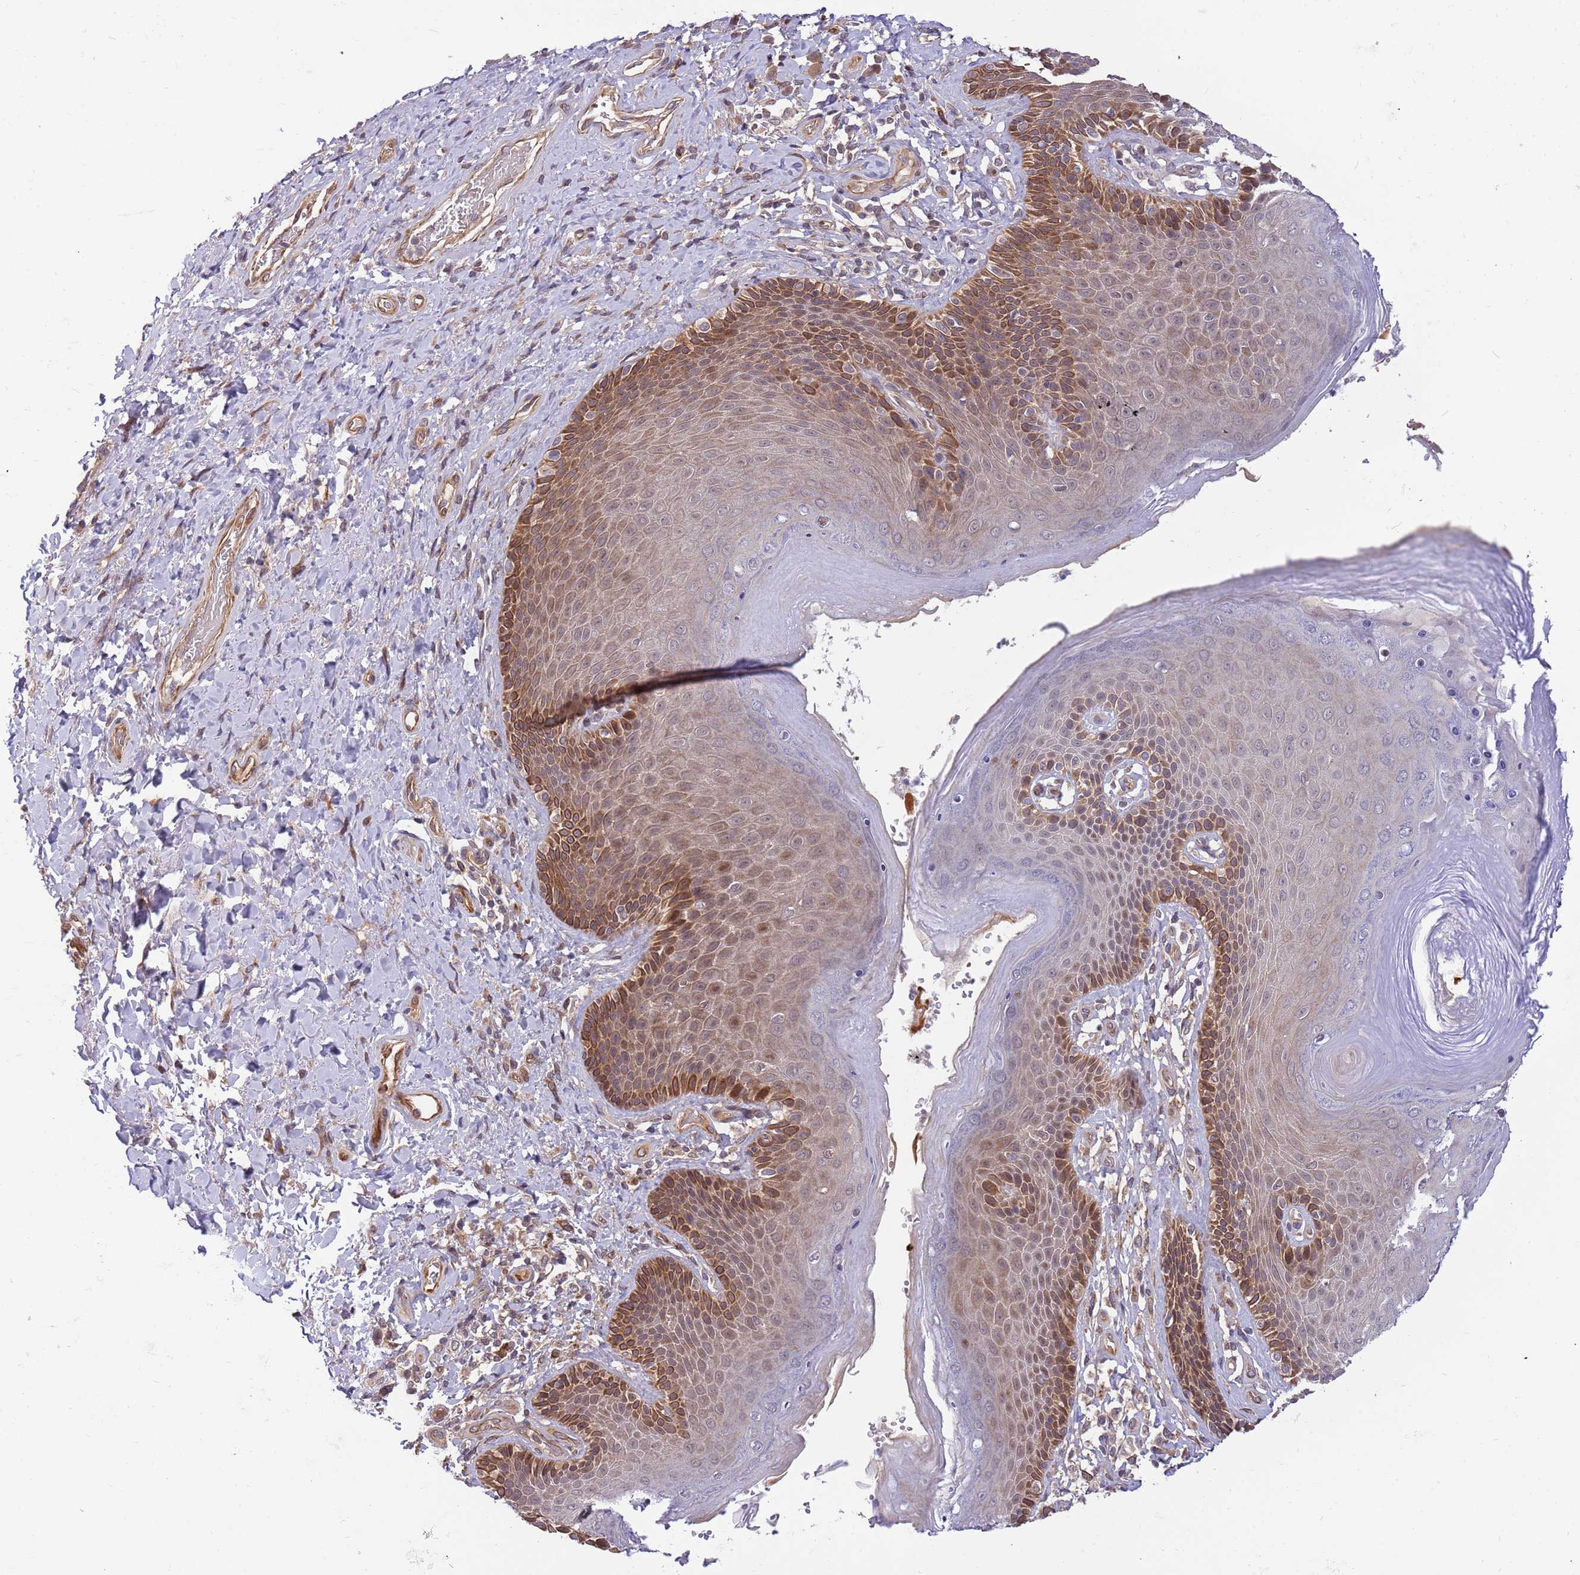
{"staining": {"intensity": "moderate", "quantity": "25%-75%", "location": "cytoplasmic/membranous"}, "tissue": "skin", "cell_type": "Epidermal cells", "image_type": "normal", "snomed": [{"axis": "morphology", "description": "Normal tissue, NOS"}, {"axis": "topography", "description": "Anal"}], "caption": "A micrograph showing moderate cytoplasmic/membranous positivity in approximately 25%-75% of epidermal cells in normal skin, as visualized by brown immunohistochemical staining.", "gene": "HAUS3", "patient": {"sex": "female", "age": 89}}